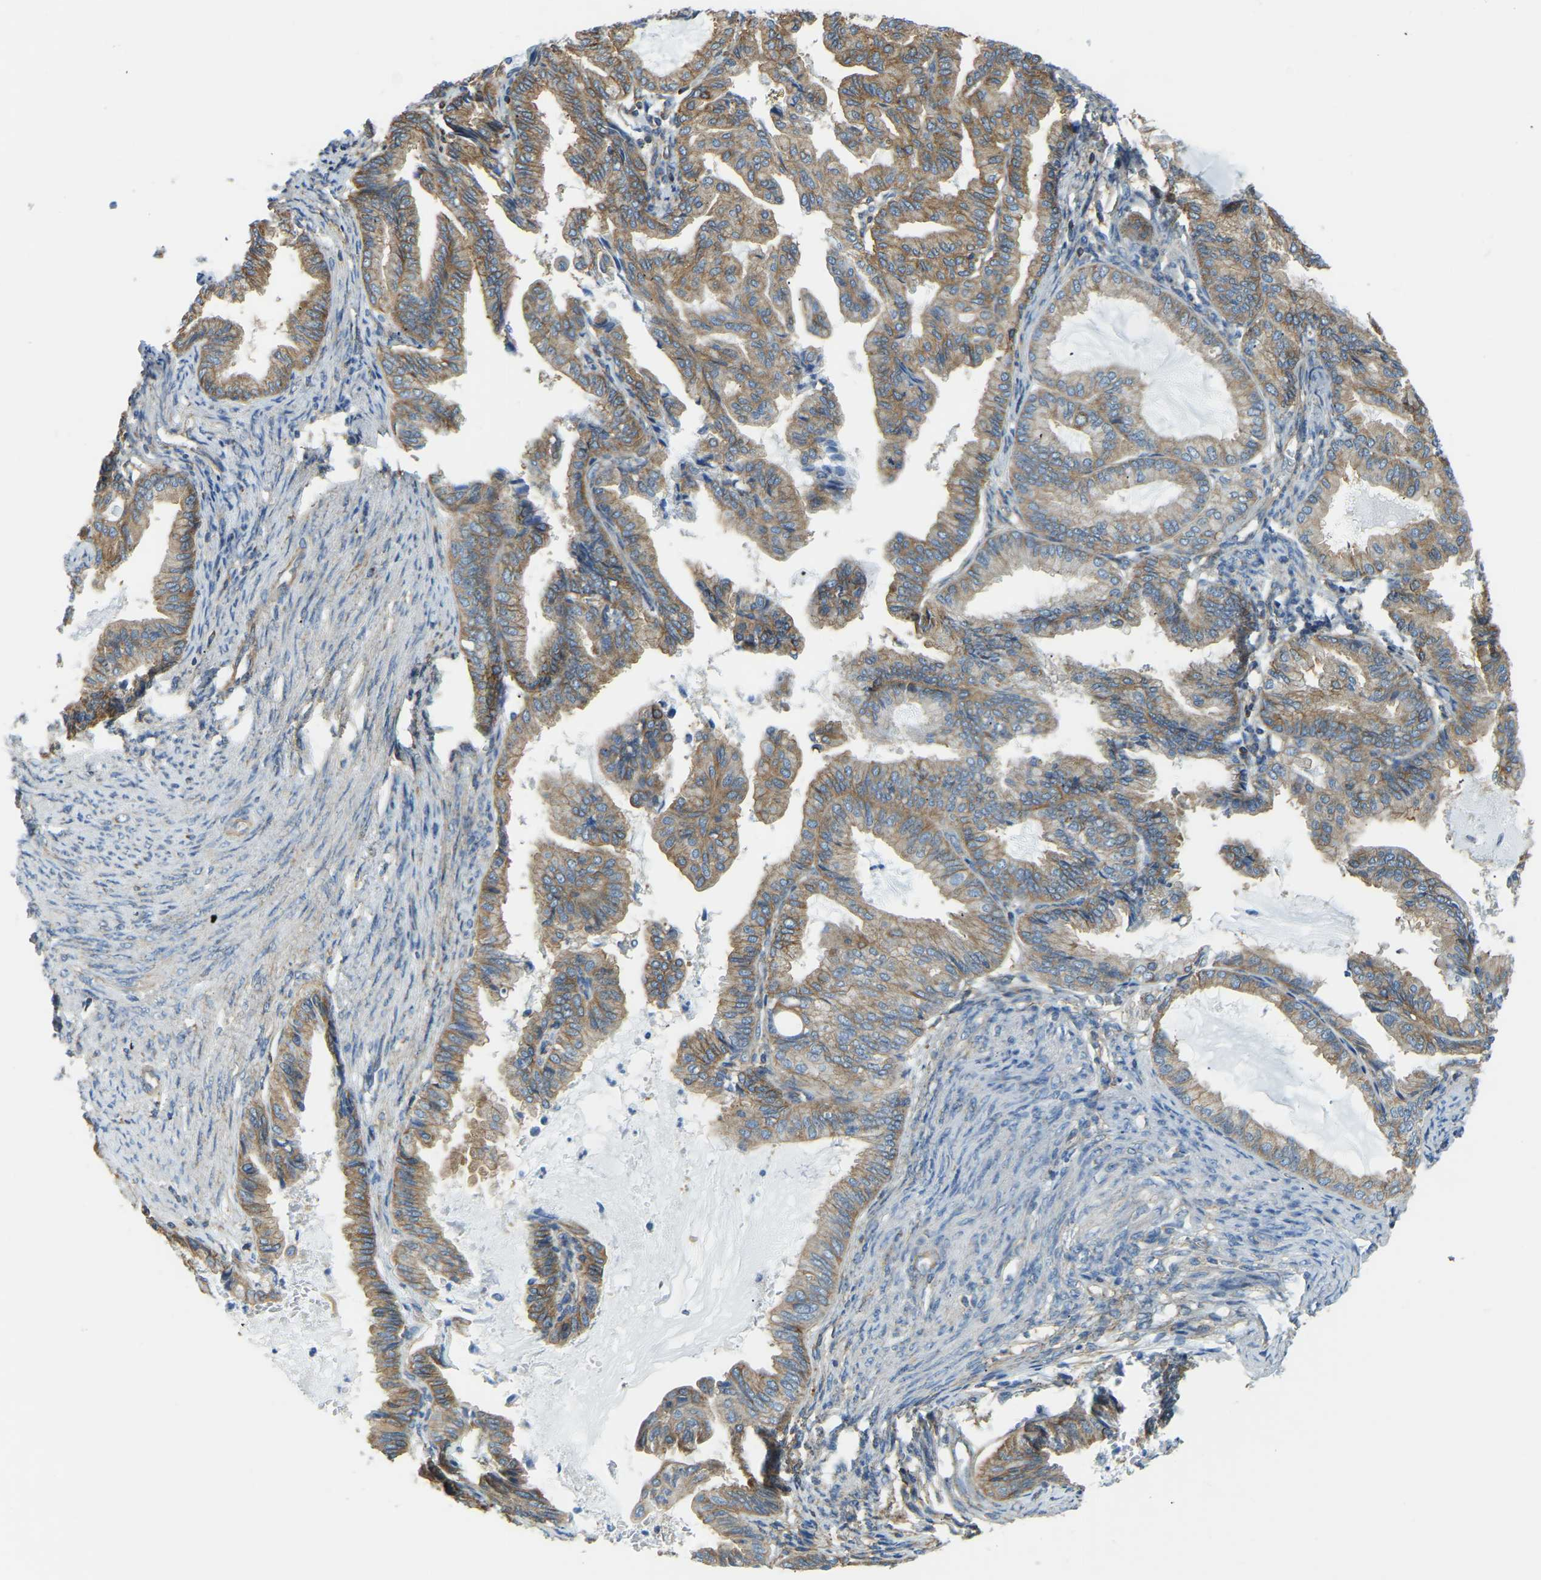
{"staining": {"intensity": "moderate", "quantity": ">75%", "location": "cytoplasmic/membranous"}, "tissue": "endometrial cancer", "cell_type": "Tumor cells", "image_type": "cancer", "snomed": [{"axis": "morphology", "description": "Adenocarcinoma, NOS"}, {"axis": "topography", "description": "Endometrium"}], "caption": "IHC (DAB) staining of human endometrial cancer displays moderate cytoplasmic/membranous protein expression in approximately >75% of tumor cells.", "gene": "AHNAK", "patient": {"sex": "female", "age": 86}}